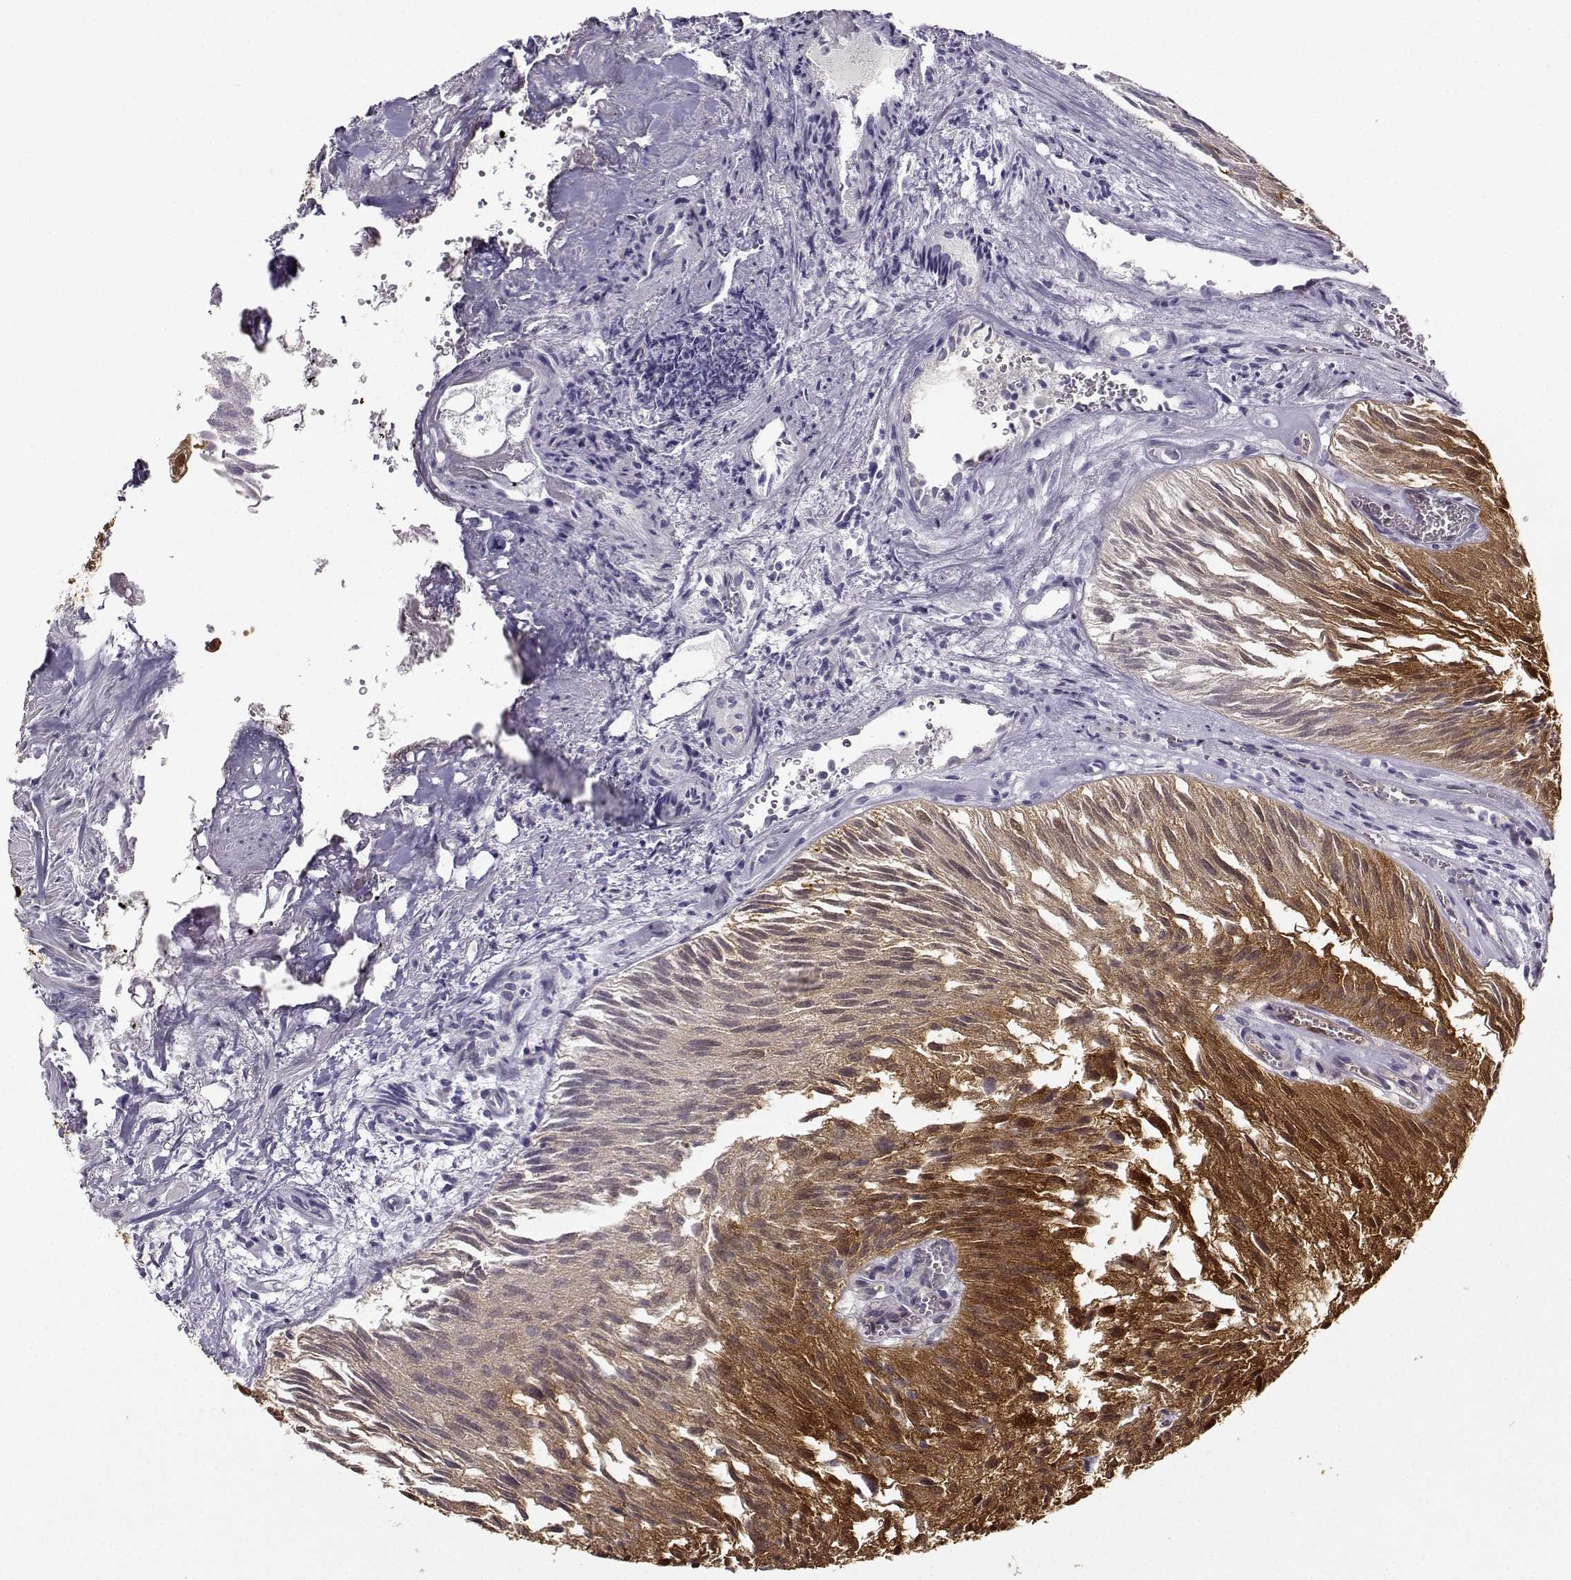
{"staining": {"intensity": "strong", "quantity": "25%-75%", "location": "cytoplasmic/membranous"}, "tissue": "urothelial cancer", "cell_type": "Tumor cells", "image_type": "cancer", "snomed": [{"axis": "morphology", "description": "Urothelial carcinoma, Low grade"}, {"axis": "topography", "description": "Urinary bladder"}], "caption": "IHC of urothelial cancer displays high levels of strong cytoplasmic/membranous expression in about 25%-75% of tumor cells.", "gene": "NQO1", "patient": {"sex": "female", "age": 87}}